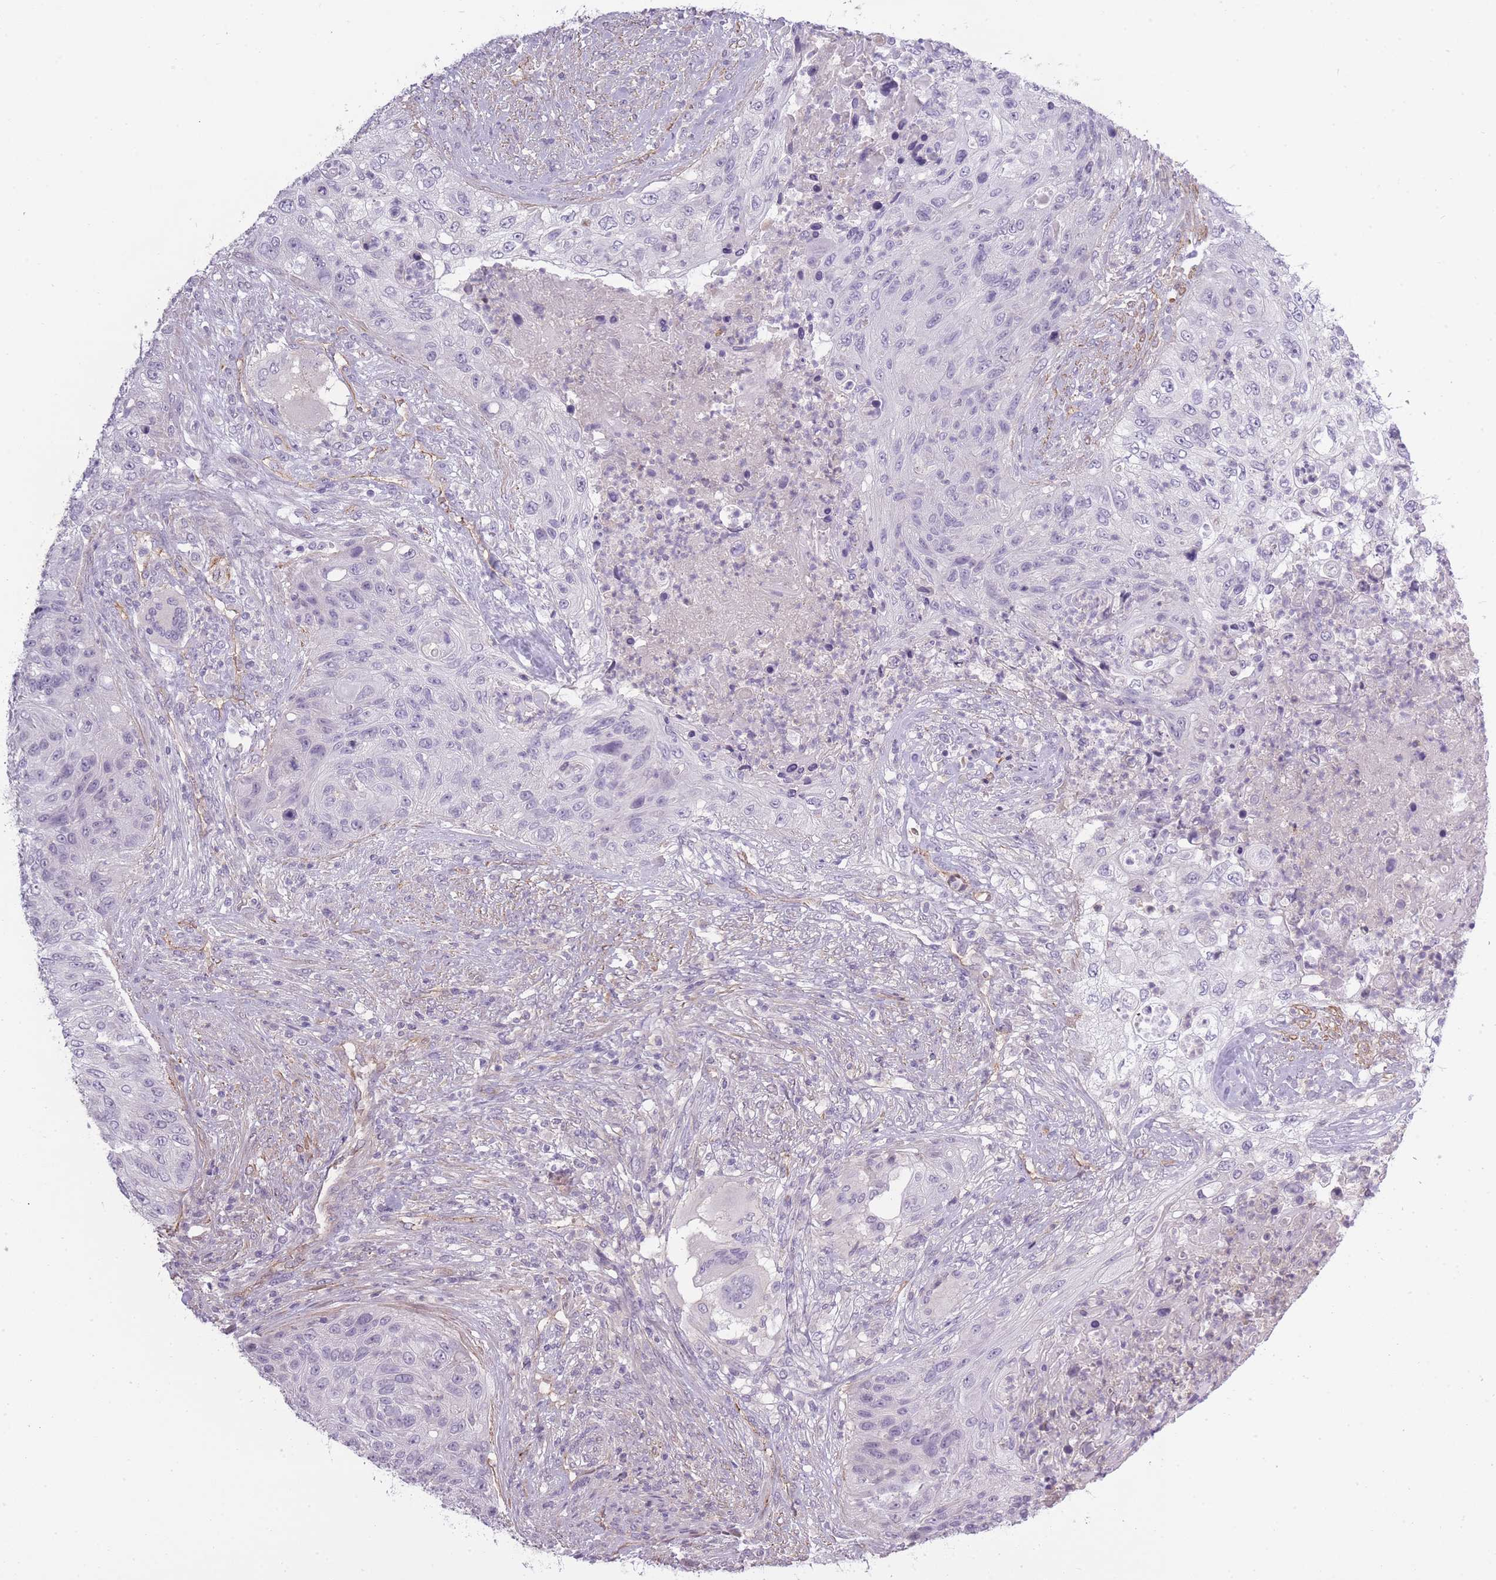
{"staining": {"intensity": "negative", "quantity": "none", "location": "none"}, "tissue": "urothelial cancer", "cell_type": "Tumor cells", "image_type": "cancer", "snomed": [{"axis": "morphology", "description": "Urothelial carcinoma, High grade"}, {"axis": "topography", "description": "Urinary bladder"}], "caption": "Immunohistochemistry (IHC) micrograph of high-grade urothelial carcinoma stained for a protein (brown), which displays no positivity in tumor cells.", "gene": "SLC8A2", "patient": {"sex": "female", "age": 60}}